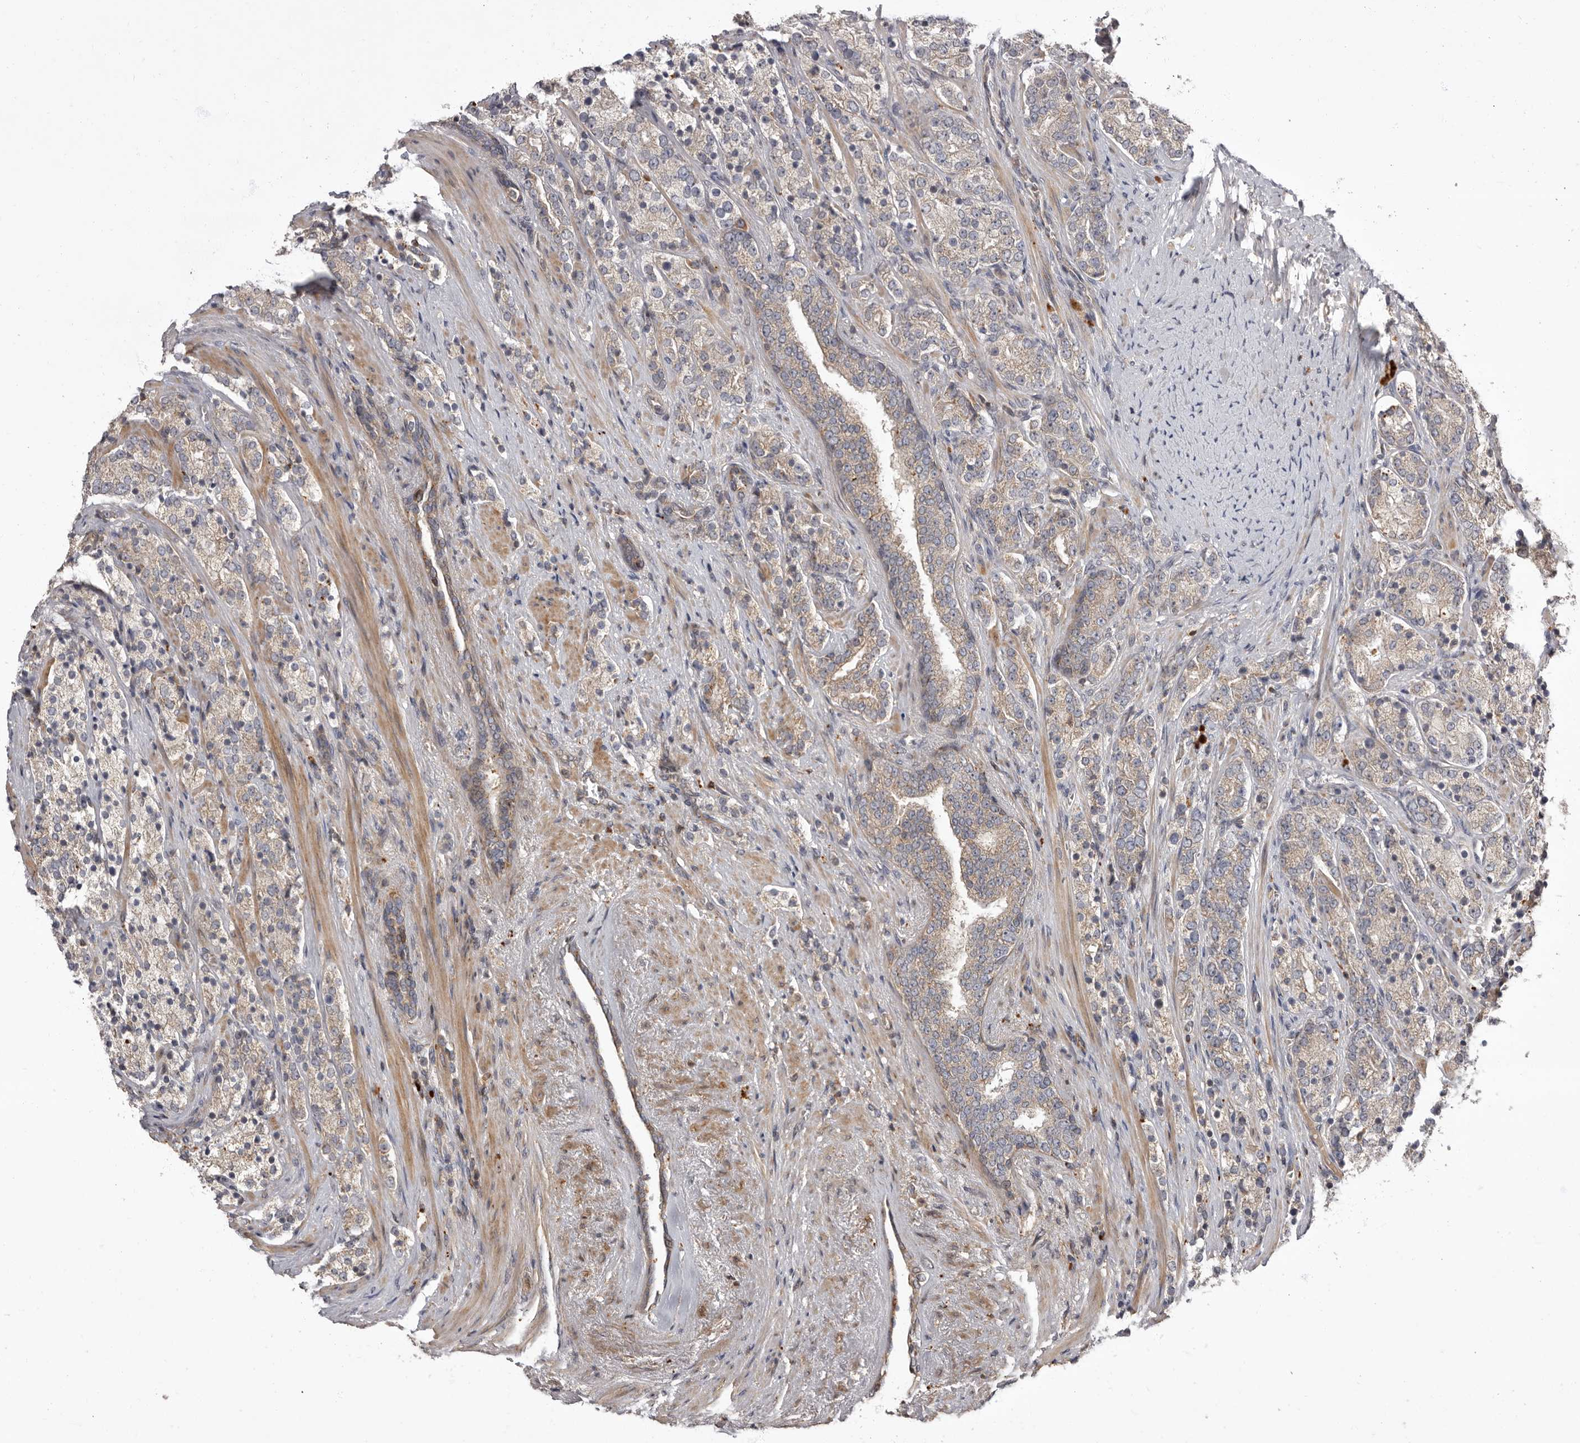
{"staining": {"intensity": "negative", "quantity": "none", "location": "none"}, "tissue": "prostate cancer", "cell_type": "Tumor cells", "image_type": "cancer", "snomed": [{"axis": "morphology", "description": "Adenocarcinoma, High grade"}, {"axis": "topography", "description": "Prostate"}], "caption": "Immunohistochemistry (IHC) image of neoplastic tissue: prostate cancer (adenocarcinoma (high-grade)) stained with DAB exhibits no significant protein staining in tumor cells. (Brightfield microscopy of DAB immunohistochemistry (IHC) at high magnification).", "gene": "ADCY2", "patient": {"sex": "male", "age": 71}}